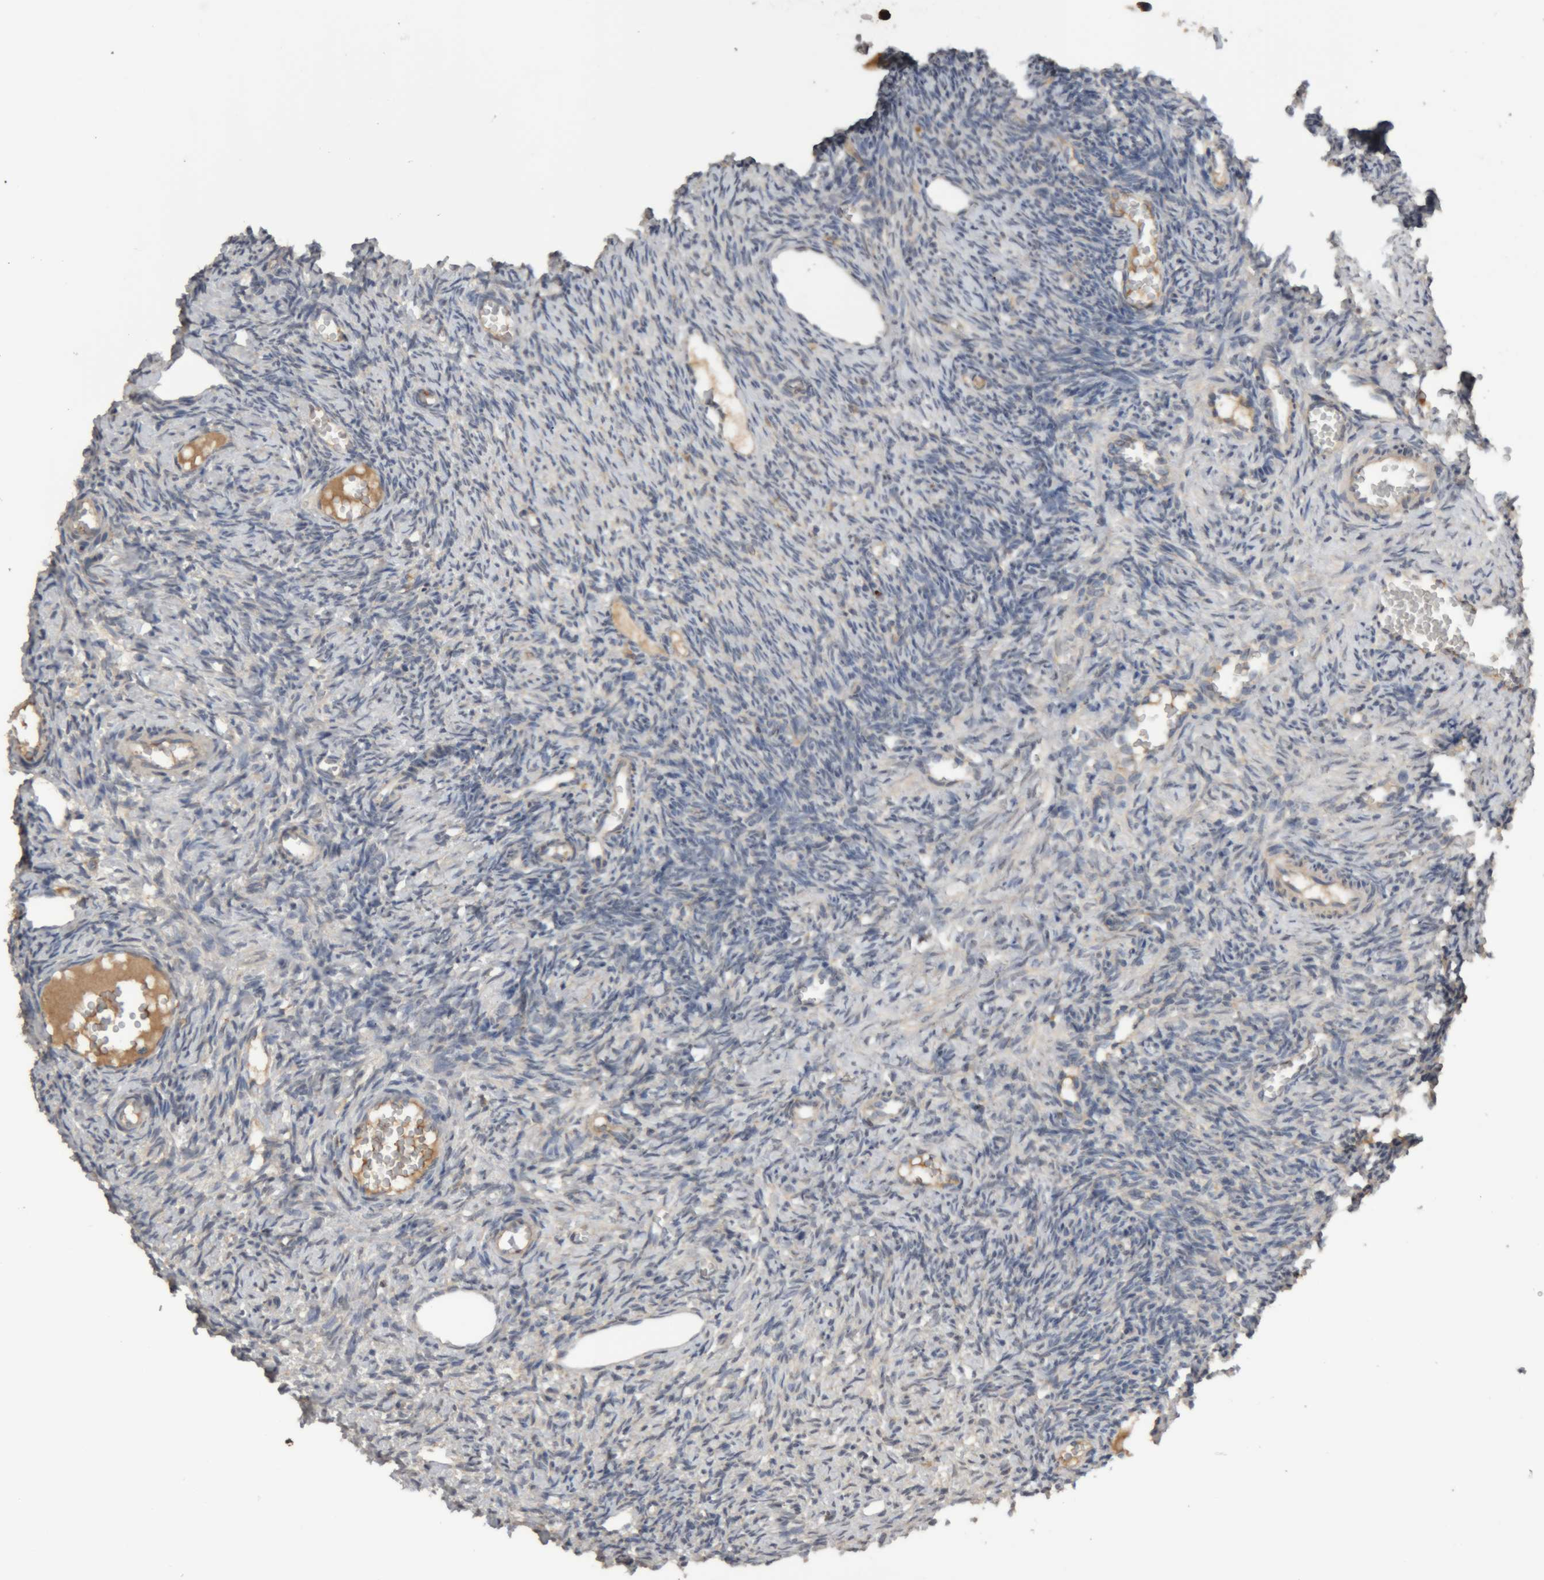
{"staining": {"intensity": "weak", "quantity": ">75%", "location": "cytoplasmic/membranous"}, "tissue": "ovary", "cell_type": "Follicle cells", "image_type": "normal", "snomed": [{"axis": "morphology", "description": "Normal tissue, NOS"}, {"axis": "topography", "description": "Ovary"}], "caption": "Protein expression analysis of normal ovary exhibits weak cytoplasmic/membranous positivity in about >75% of follicle cells. The staining was performed using DAB to visualize the protein expression in brown, while the nuclei were stained in blue with hematoxylin (Magnification: 20x).", "gene": "TMED7", "patient": {"sex": "female", "age": 27}}